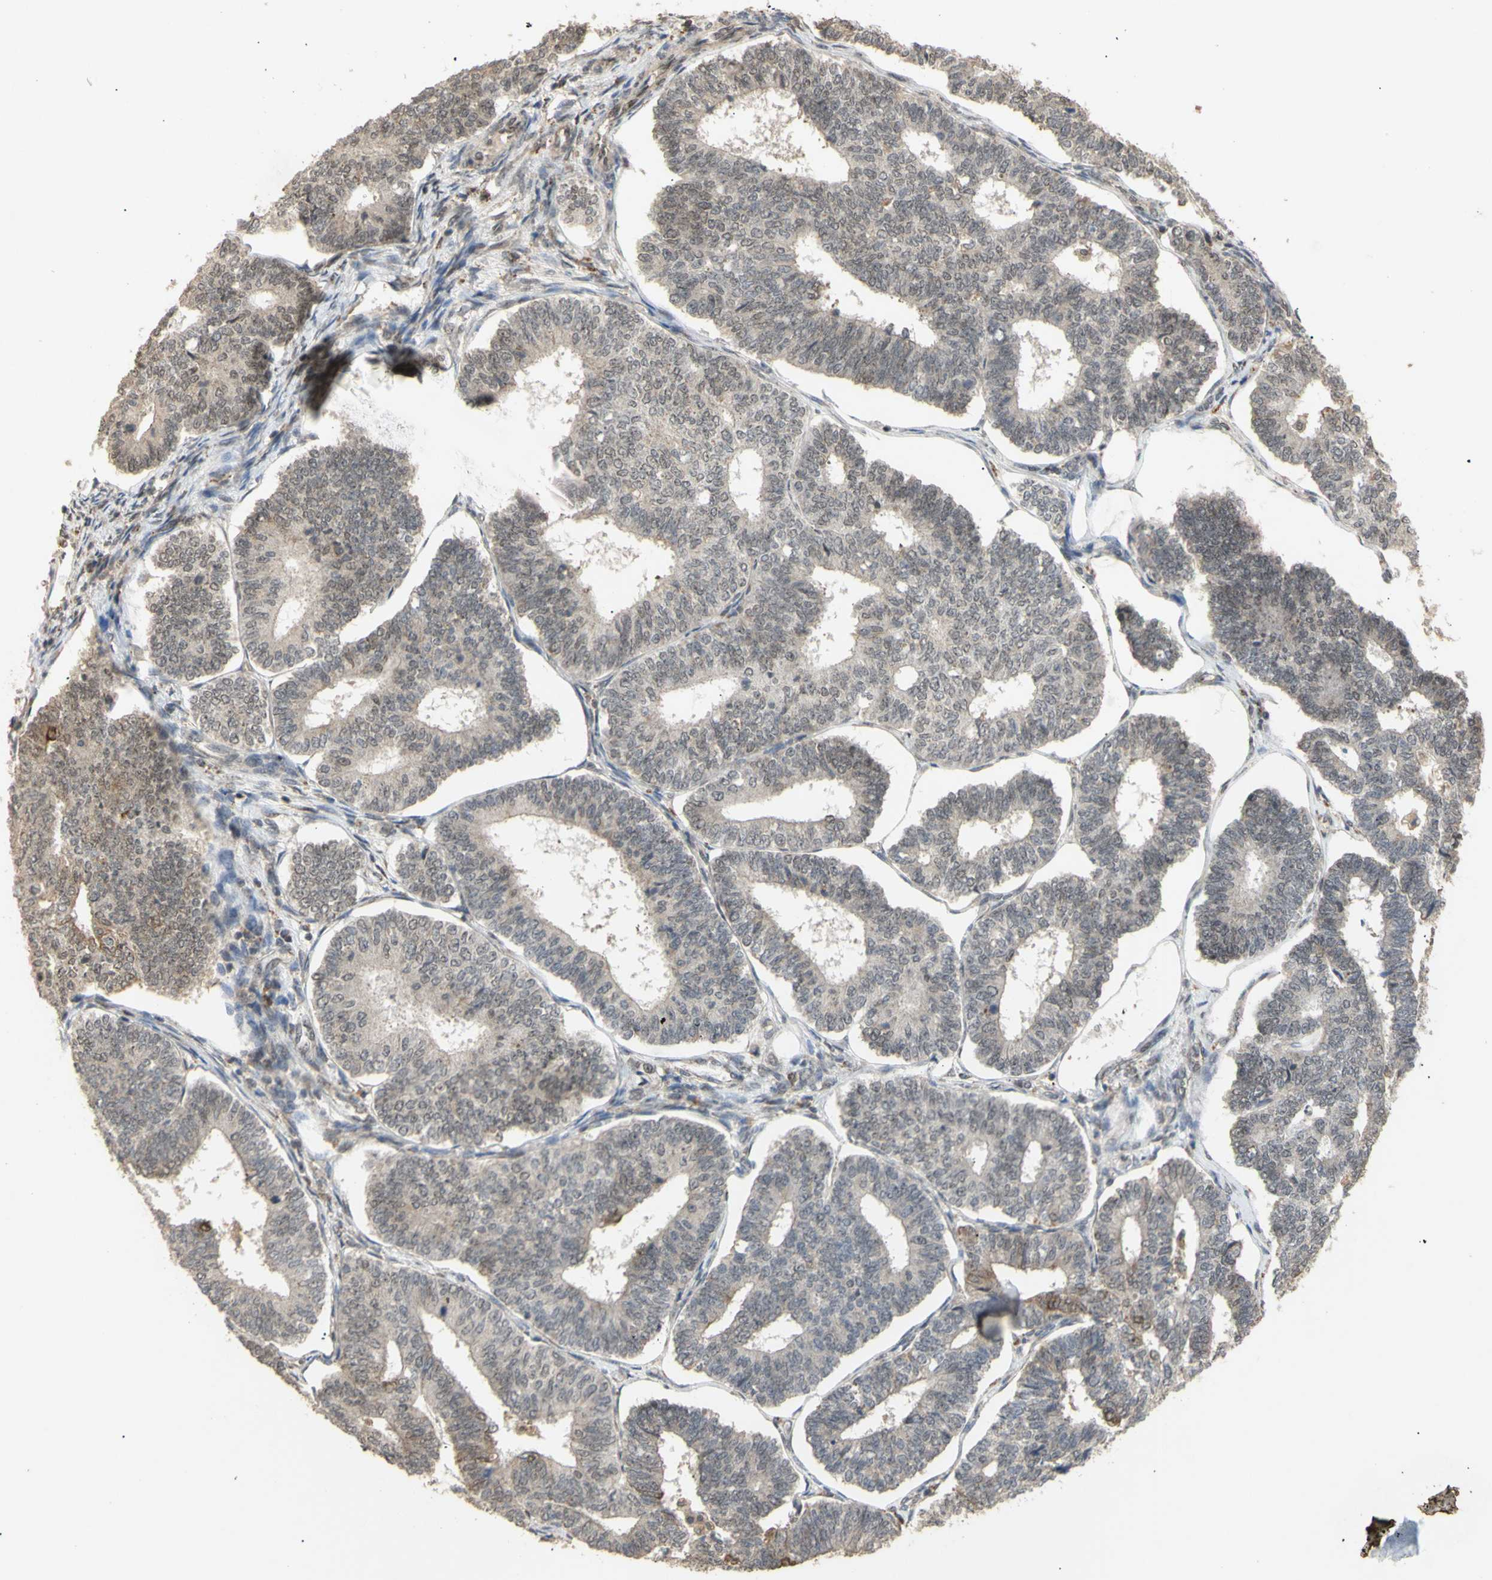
{"staining": {"intensity": "negative", "quantity": "none", "location": "none"}, "tissue": "endometrial cancer", "cell_type": "Tumor cells", "image_type": "cancer", "snomed": [{"axis": "morphology", "description": "Adenocarcinoma, NOS"}, {"axis": "topography", "description": "Endometrium"}], "caption": "A high-resolution photomicrograph shows immunohistochemistry staining of endometrial cancer (adenocarcinoma), which reveals no significant positivity in tumor cells.", "gene": "GTF2E2", "patient": {"sex": "female", "age": 70}}